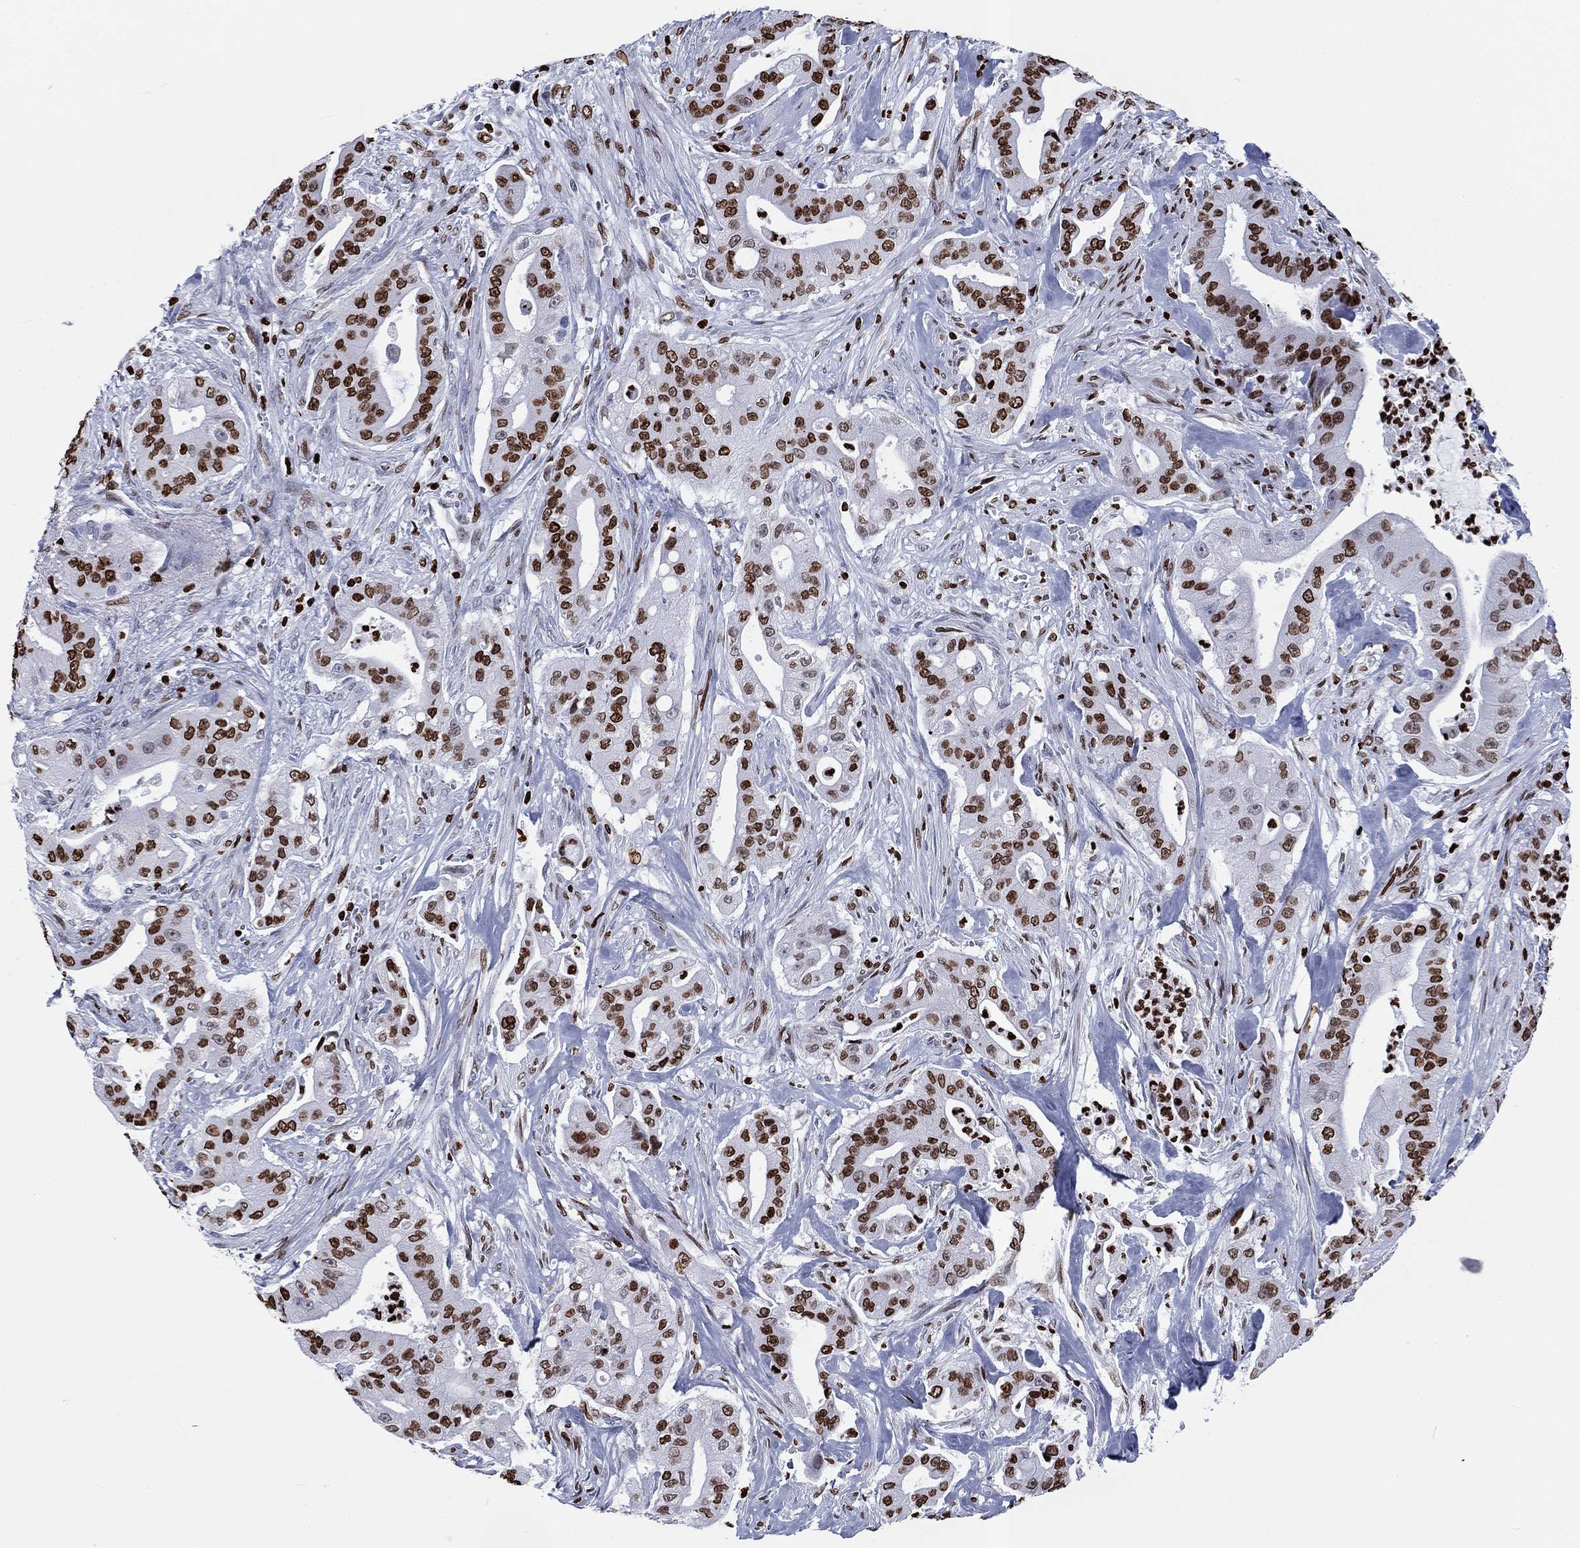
{"staining": {"intensity": "strong", "quantity": "25%-75%", "location": "nuclear"}, "tissue": "pancreatic cancer", "cell_type": "Tumor cells", "image_type": "cancer", "snomed": [{"axis": "morphology", "description": "Normal tissue, NOS"}, {"axis": "morphology", "description": "Inflammation, NOS"}, {"axis": "morphology", "description": "Adenocarcinoma, NOS"}, {"axis": "topography", "description": "Pancreas"}], "caption": "Human pancreatic cancer stained with a protein marker exhibits strong staining in tumor cells.", "gene": "H1-5", "patient": {"sex": "male", "age": 57}}